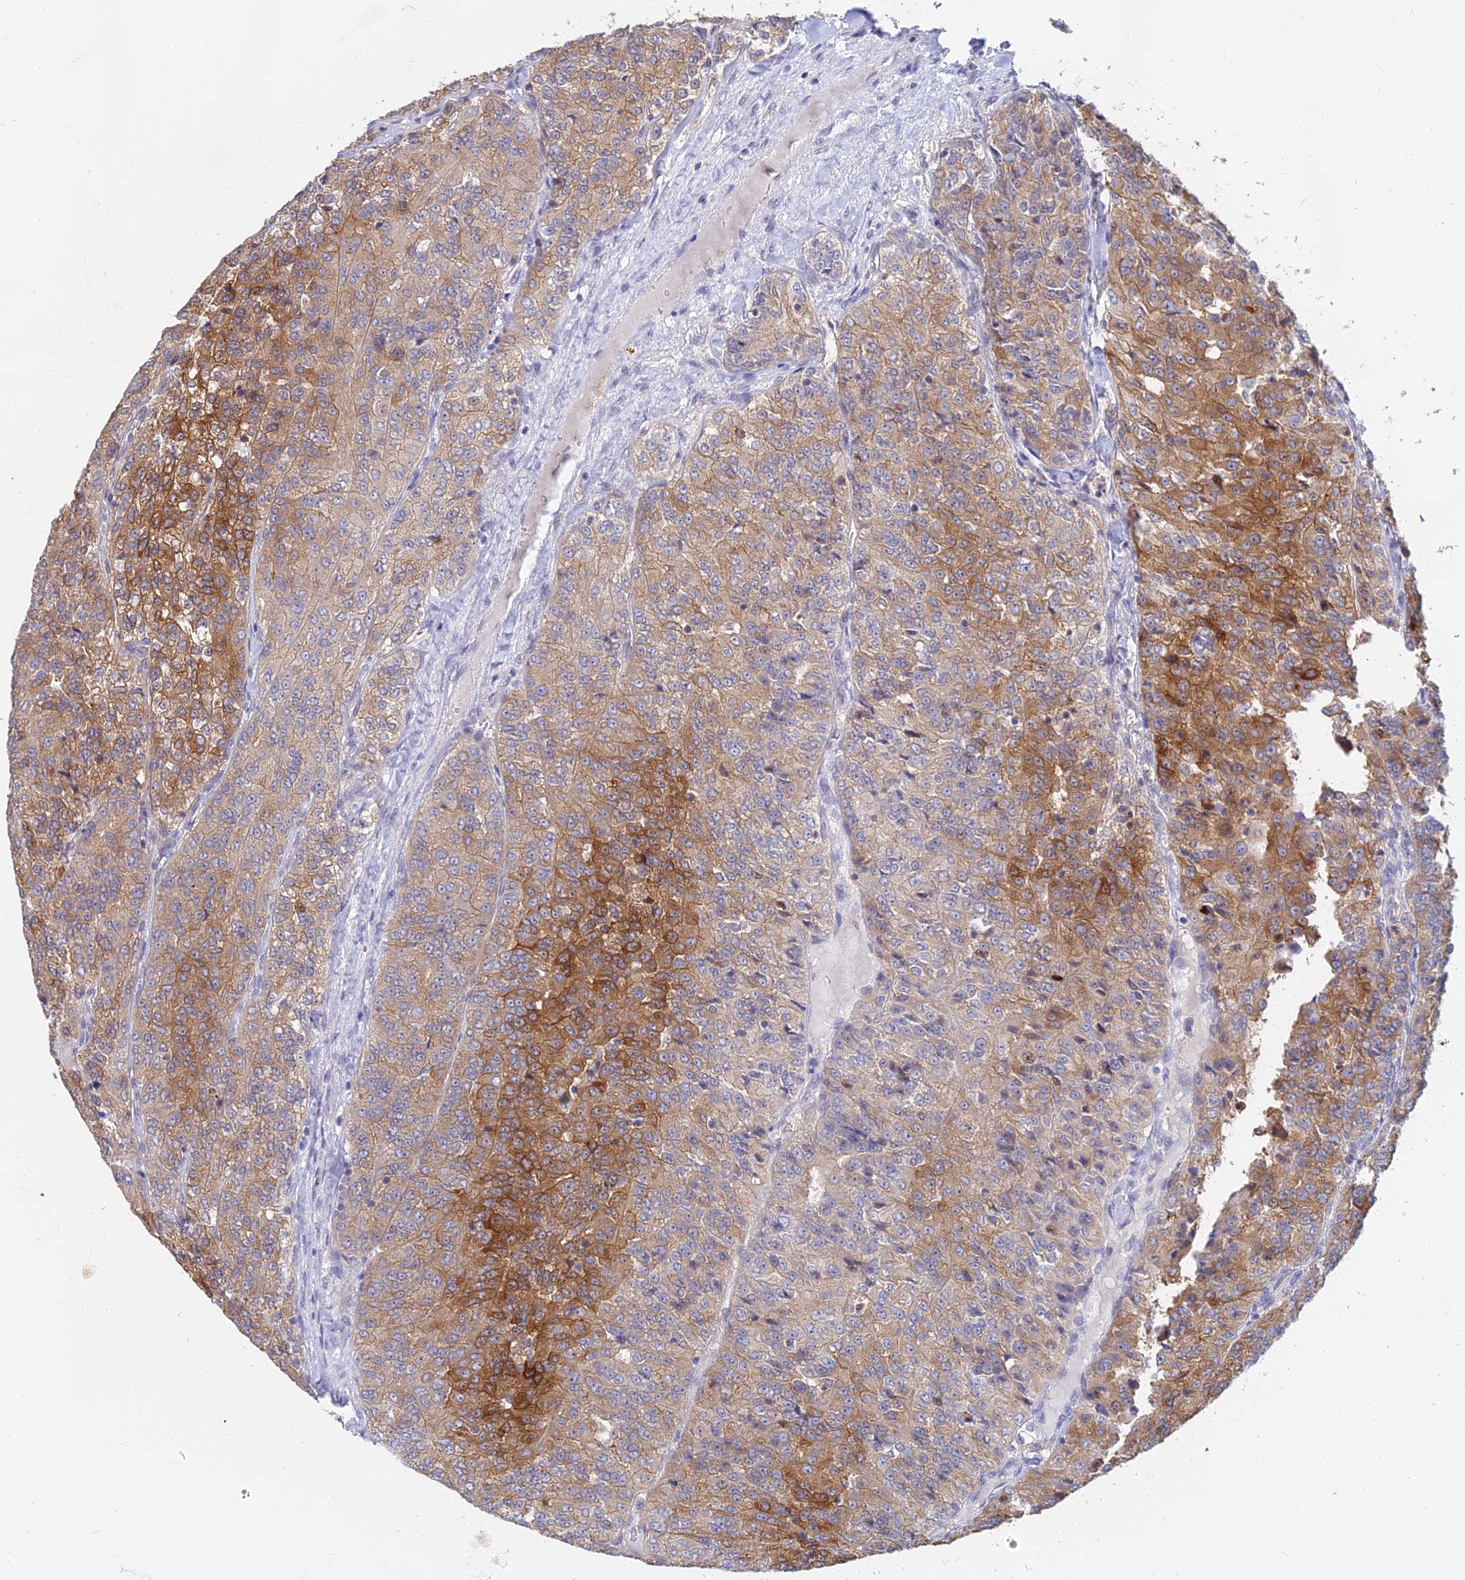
{"staining": {"intensity": "moderate", "quantity": ">75%", "location": "cytoplasmic/membranous"}, "tissue": "renal cancer", "cell_type": "Tumor cells", "image_type": "cancer", "snomed": [{"axis": "morphology", "description": "Adenocarcinoma, NOS"}, {"axis": "topography", "description": "Kidney"}], "caption": "Renal cancer (adenocarcinoma) stained with a brown dye demonstrates moderate cytoplasmic/membranous positive staining in approximately >75% of tumor cells.", "gene": "B3GALT4", "patient": {"sex": "female", "age": 63}}